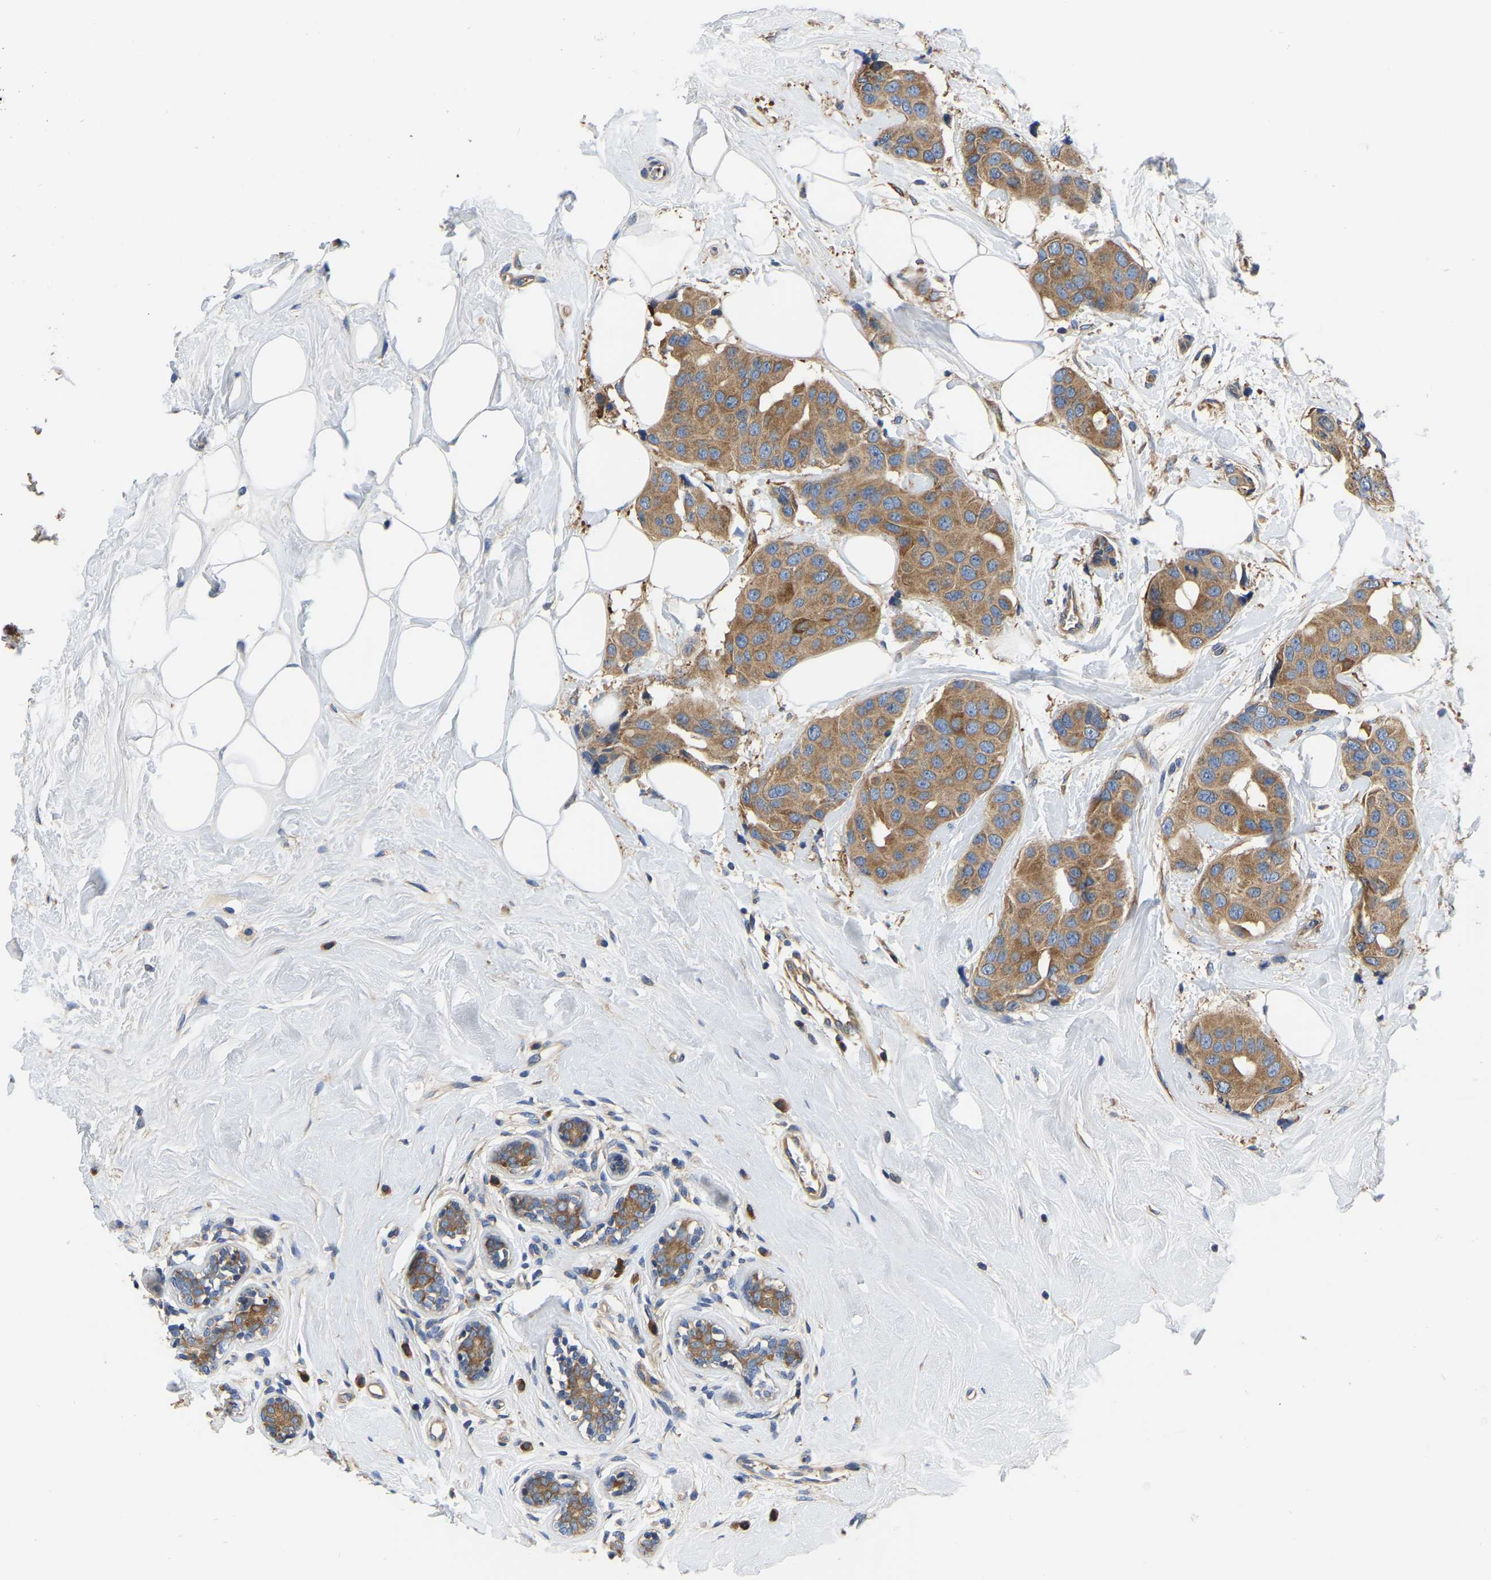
{"staining": {"intensity": "moderate", "quantity": ">75%", "location": "cytoplasmic/membranous"}, "tissue": "breast cancer", "cell_type": "Tumor cells", "image_type": "cancer", "snomed": [{"axis": "morphology", "description": "Normal tissue, NOS"}, {"axis": "morphology", "description": "Duct carcinoma"}, {"axis": "topography", "description": "Breast"}], "caption": "A brown stain highlights moderate cytoplasmic/membranous expression of a protein in breast cancer tumor cells.", "gene": "GARS1", "patient": {"sex": "female", "age": 39}}